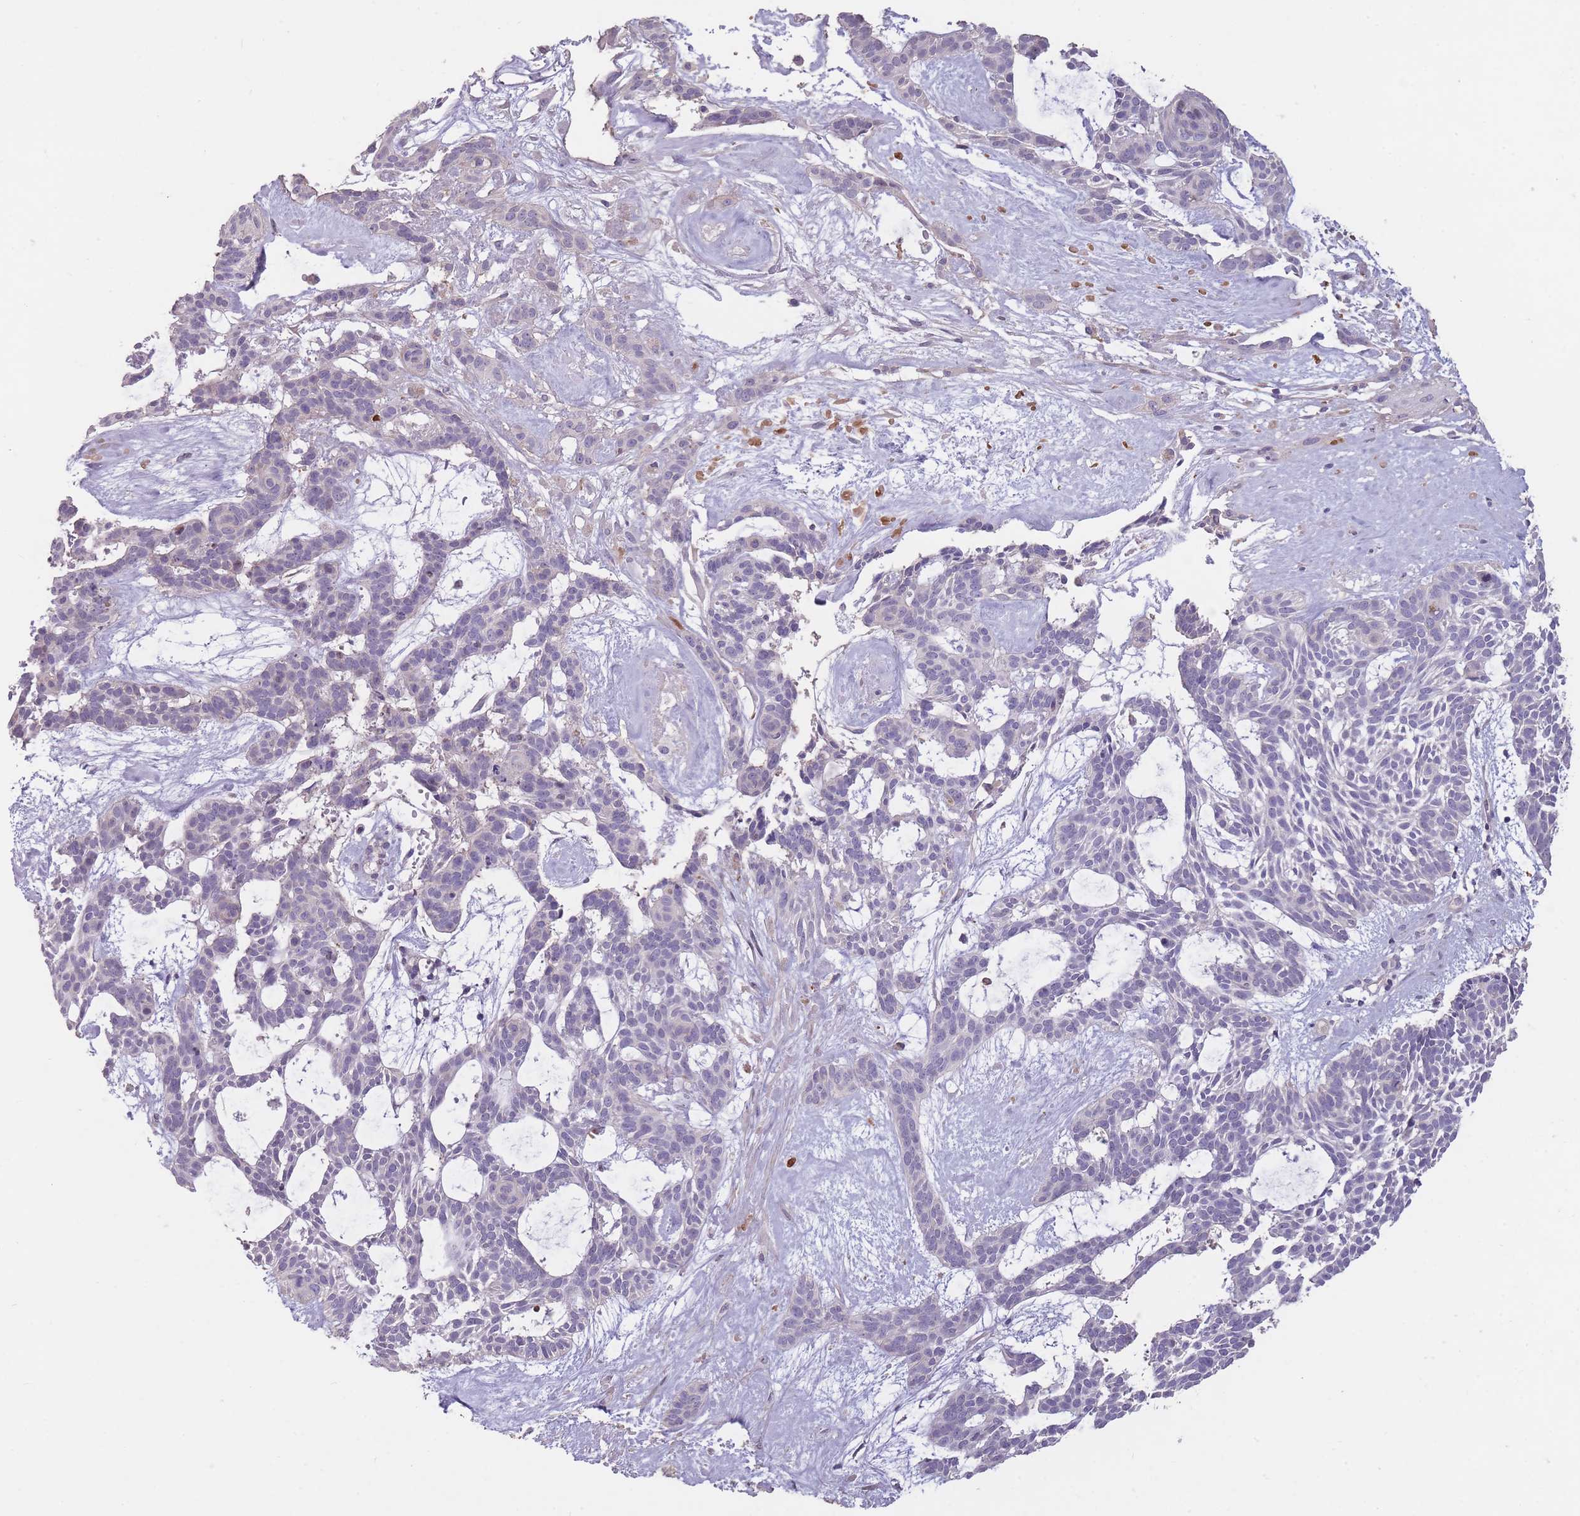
{"staining": {"intensity": "negative", "quantity": "none", "location": "none"}, "tissue": "skin cancer", "cell_type": "Tumor cells", "image_type": "cancer", "snomed": [{"axis": "morphology", "description": "Basal cell carcinoma"}, {"axis": "topography", "description": "Skin"}], "caption": "Protein analysis of skin cancer demonstrates no significant positivity in tumor cells.", "gene": "RSPH10B", "patient": {"sex": "male", "age": 61}}